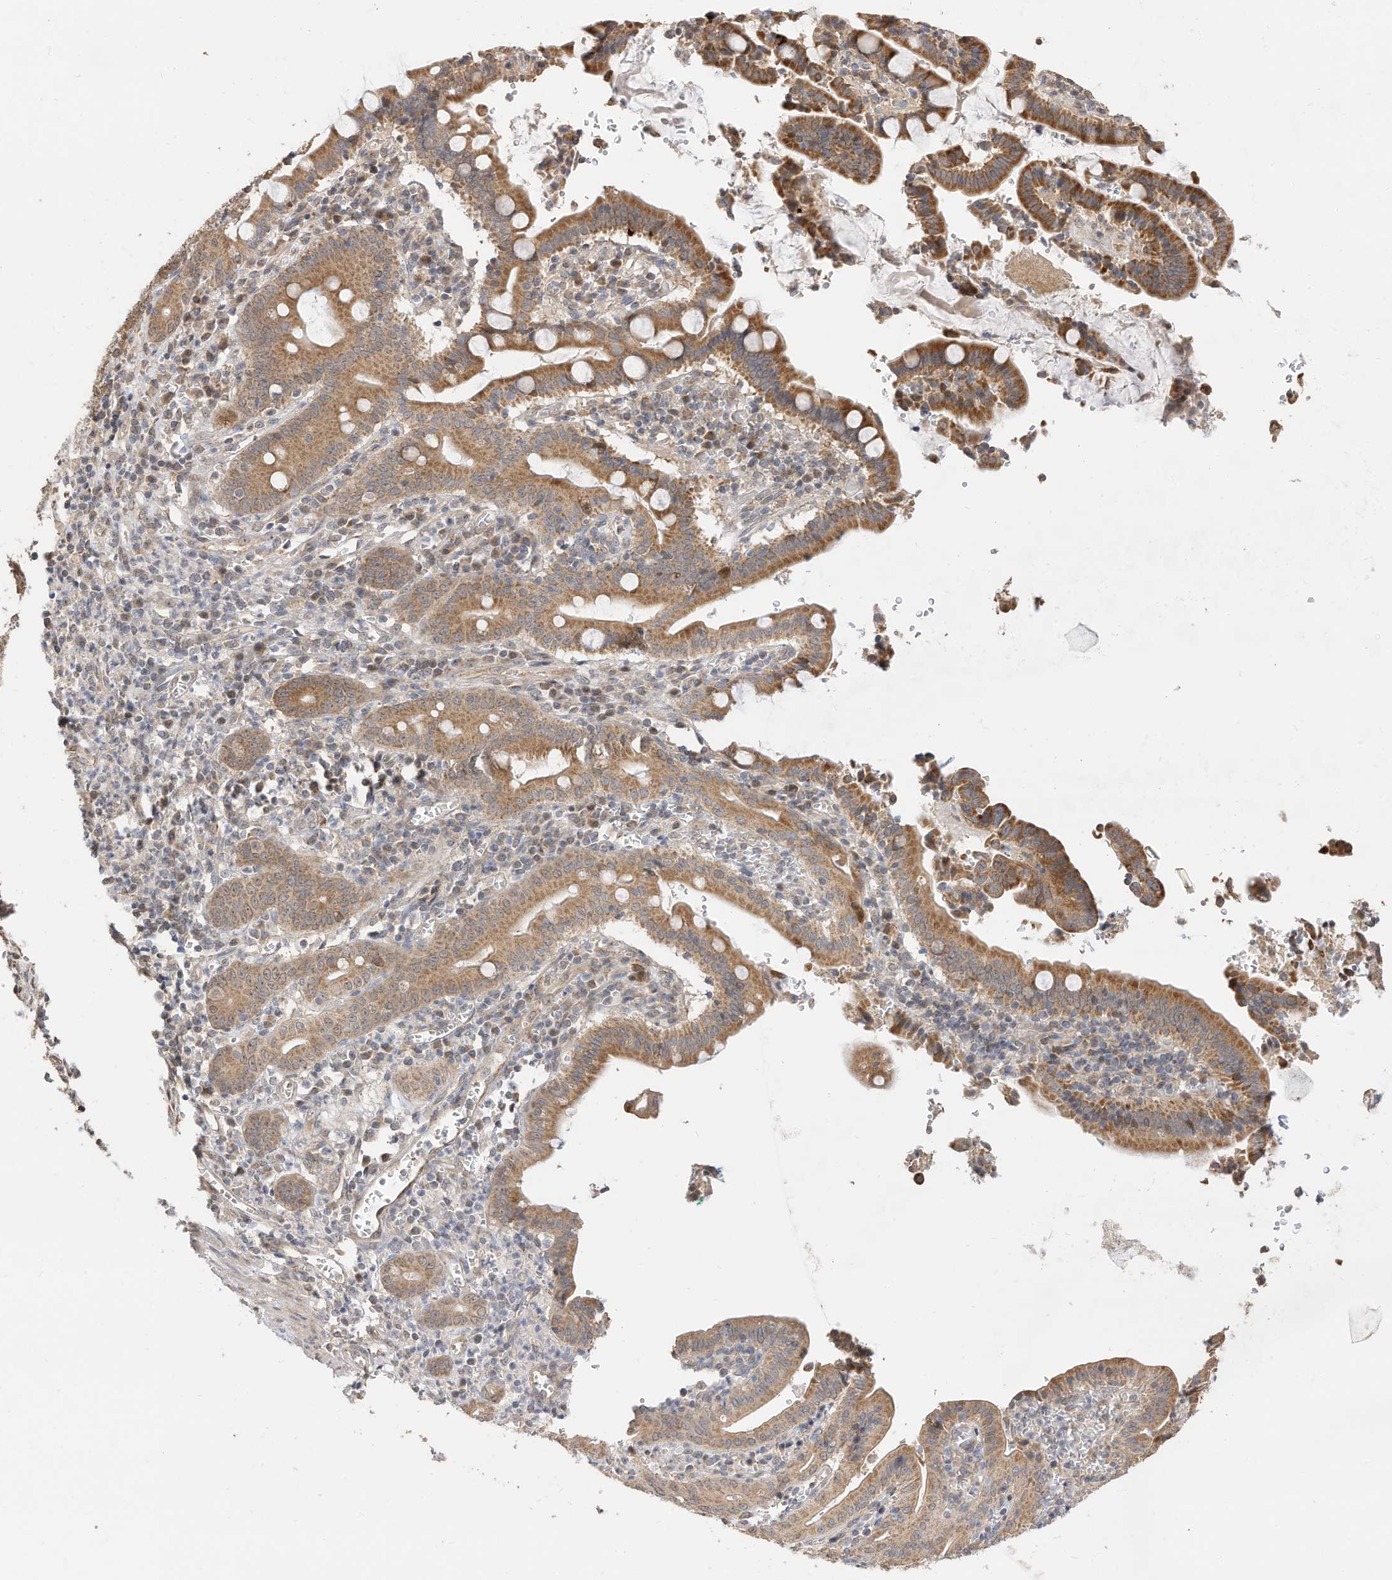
{"staining": {"intensity": "moderate", "quantity": ">75%", "location": "cytoplasmic/membranous"}, "tissue": "pancreatic cancer", "cell_type": "Tumor cells", "image_type": "cancer", "snomed": [{"axis": "morphology", "description": "Adenocarcinoma, NOS"}, {"axis": "topography", "description": "Pancreas"}], "caption": "A medium amount of moderate cytoplasmic/membranous positivity is appreciated in about >75% of tumor cells in pancreatic adenocarcinoma tissue.", "gene": "CAGE1", "patient": {"sex": "male", "age": 70}}